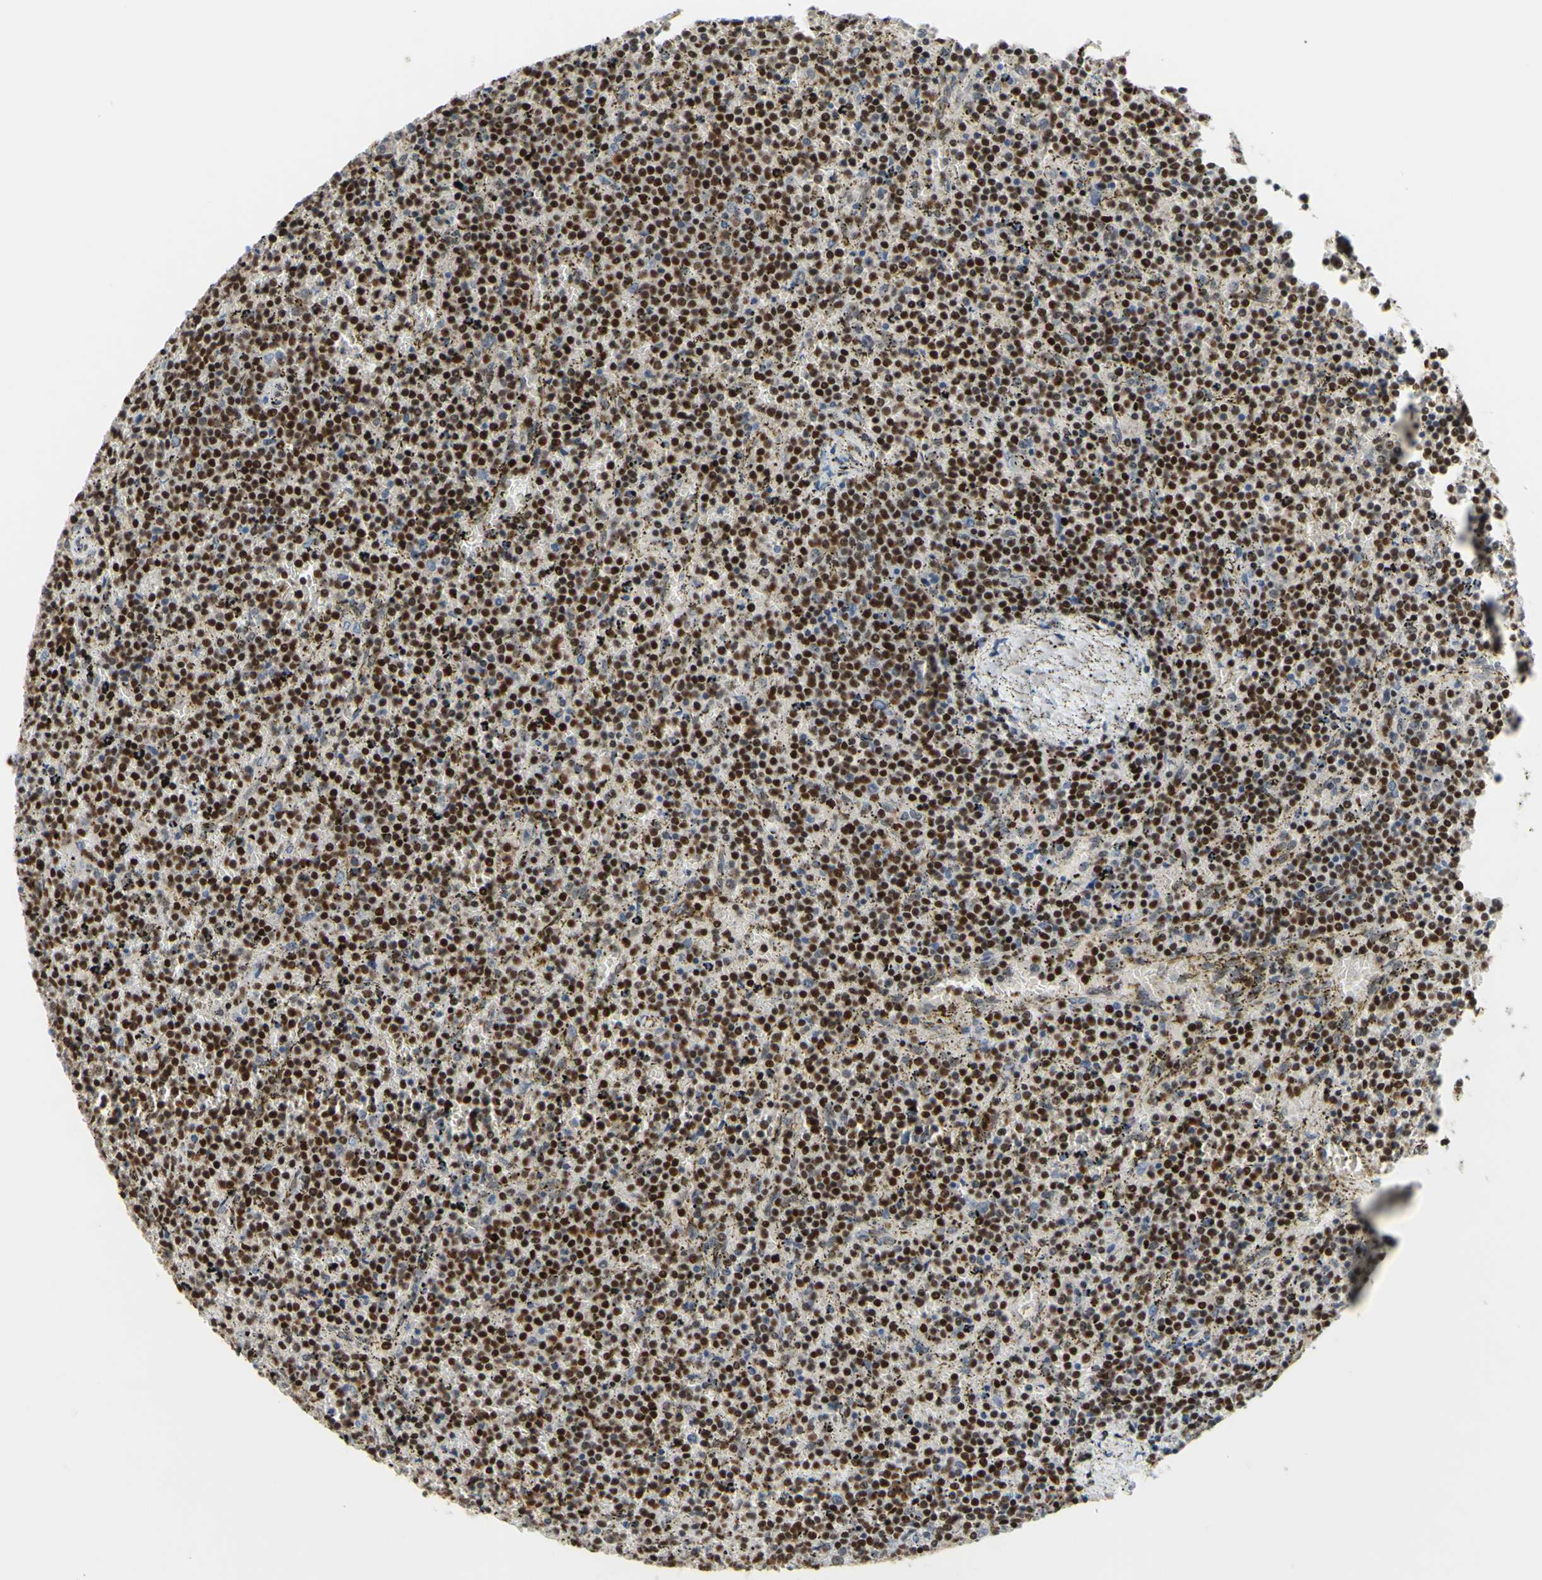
{"staining": {"intensity": "moderate", "quantity": ">75%", "location": "cytoplasmic/membranous,nuclear"}, "tissue": "lymphoma", "cell_type": "Tumor cells", "image_type": "cancer", "snomed": [{"axis": "morphology", "description": "Malignant lymphoma, non-Hodgkin's type, Low grade"}, {"axis": "topography", "description": "Spleen"}], "caption": "Tumor cells reveal medium levels of moderate cytoplasmic/membranous and nuclear staining in approximately >75% of cells in malignant lymphoma, non-Hodgkin's type (low-grade).", "gene": "SP4", "patient": {"sex": "female", "age": 77}}